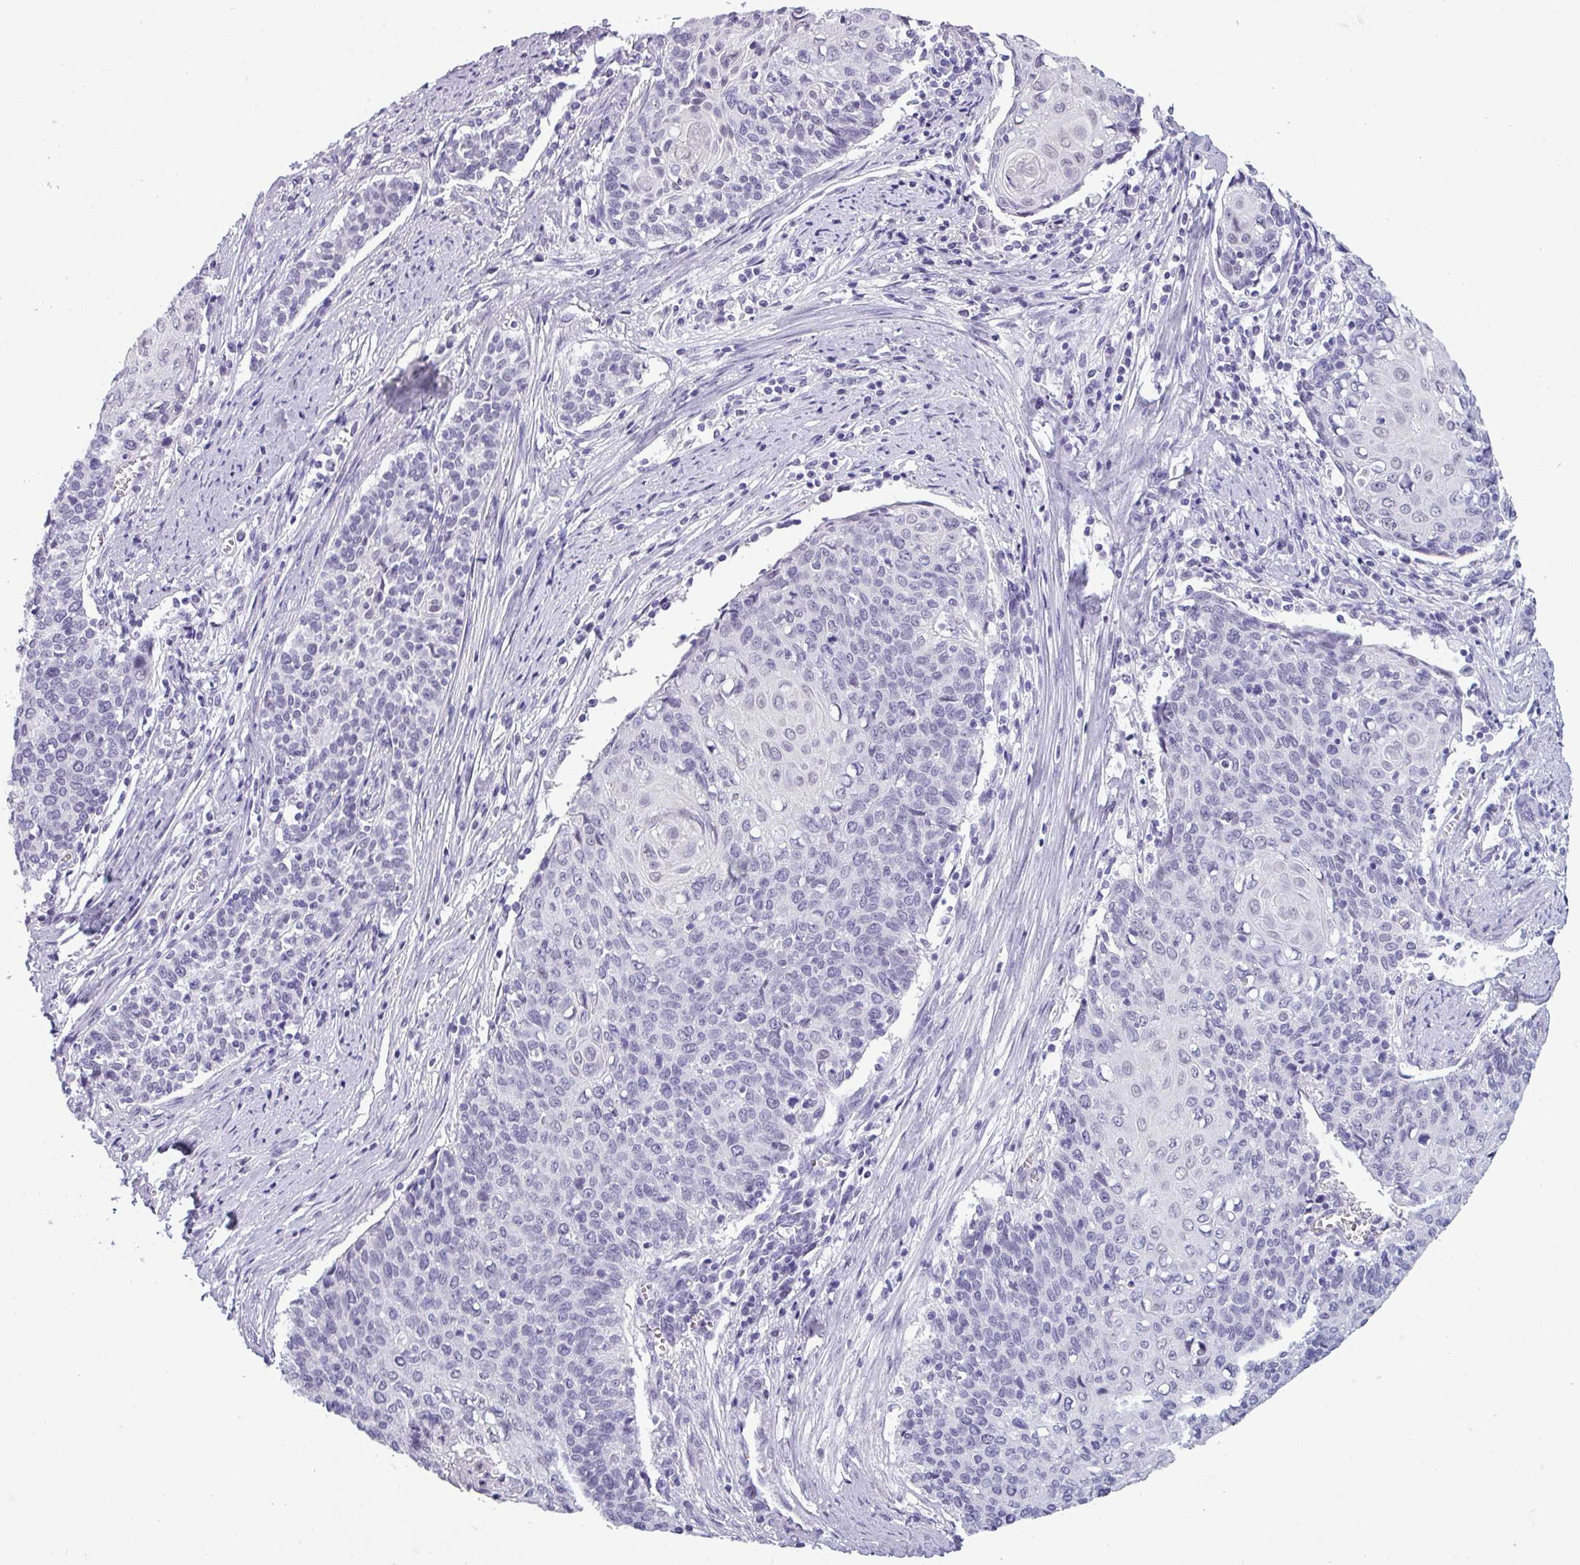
{"staining": {"intensity": "negative", "quantity": "none", "location": "none"}, "tissue": "cervical cancer", "cell_type": "Tumor cells", "image_type": "cancer", "snomed": [{"axis": "morphology", "description": "Squamous cell carcinoma, NOS"}, {"axis": "topography", "description": "Cervix"}], "caption": "This is a photomicrograph of immunohistochemistry staining of cervical cancer (squamous cell carcinoma), which shows no expression in tumor cells. (Stains: DAB (3,3'-diaminobenzidine) immunohistochemistry (IHC) with hematoxylin counter stain, Microscopy: brightfield microscopy at high magnification).", "gene": "SRGAP1", "patient": {"sex": "female", "age": 39}}